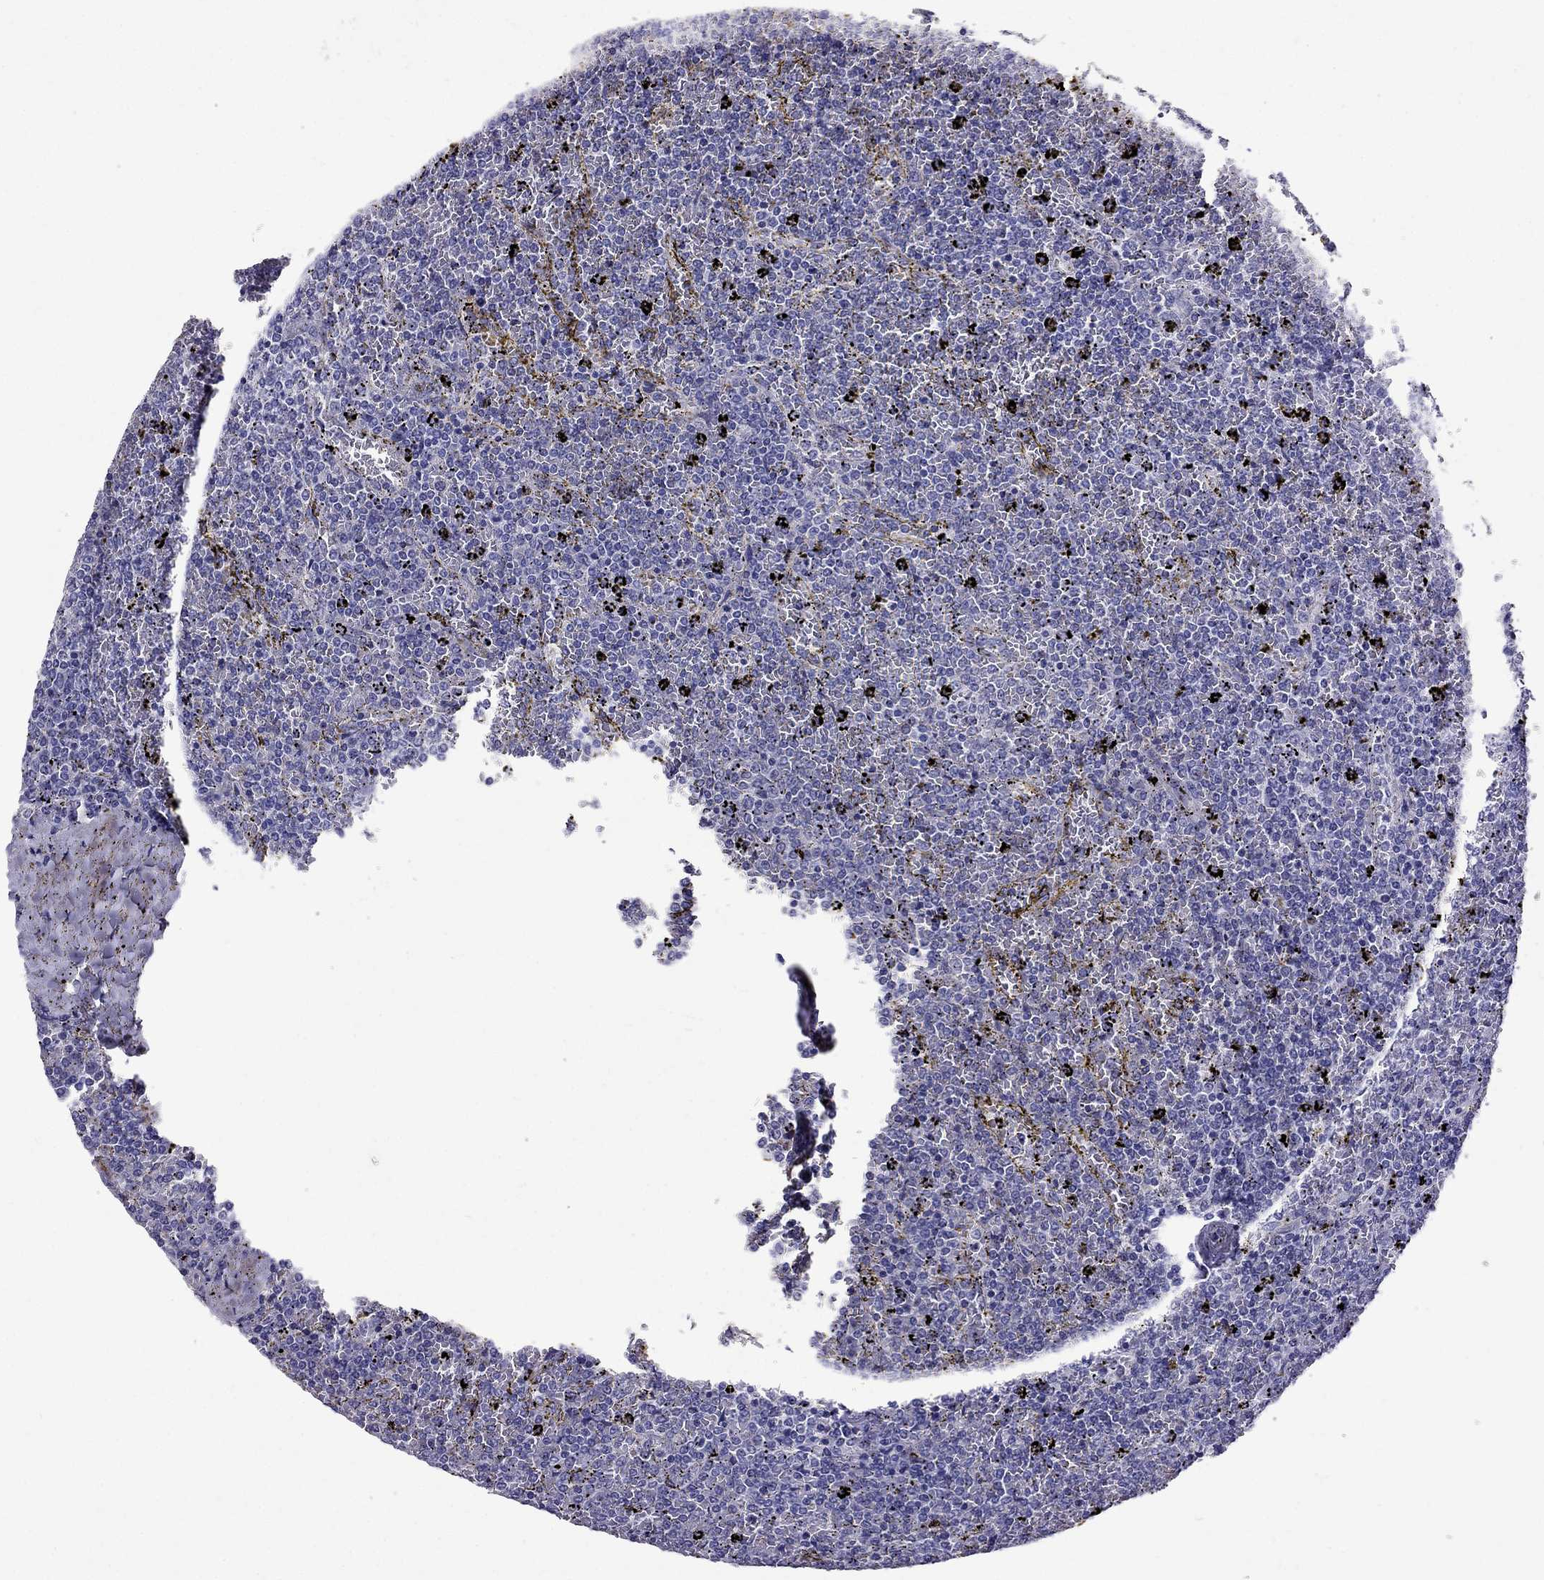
{"staining": {"intensity": "negative", "quantity": "none", "location": "none"}, "tissue": "lymphoma", "cell_type": "Tumor cells", "image_type": "cancer", "snomed": [{"axis": "morphology", "description": "Malignant lymphoma, non-Hodgkin's type, Low grade"}, {"axis": "topography", "description": "Spleen"}], "caption": "Tumor cells show no significant staining in low-grade malignant lymphoma, non-Hodgkin's type.", "gene": "OXCT2", "patient": {"sex": "female", "age": 77}}